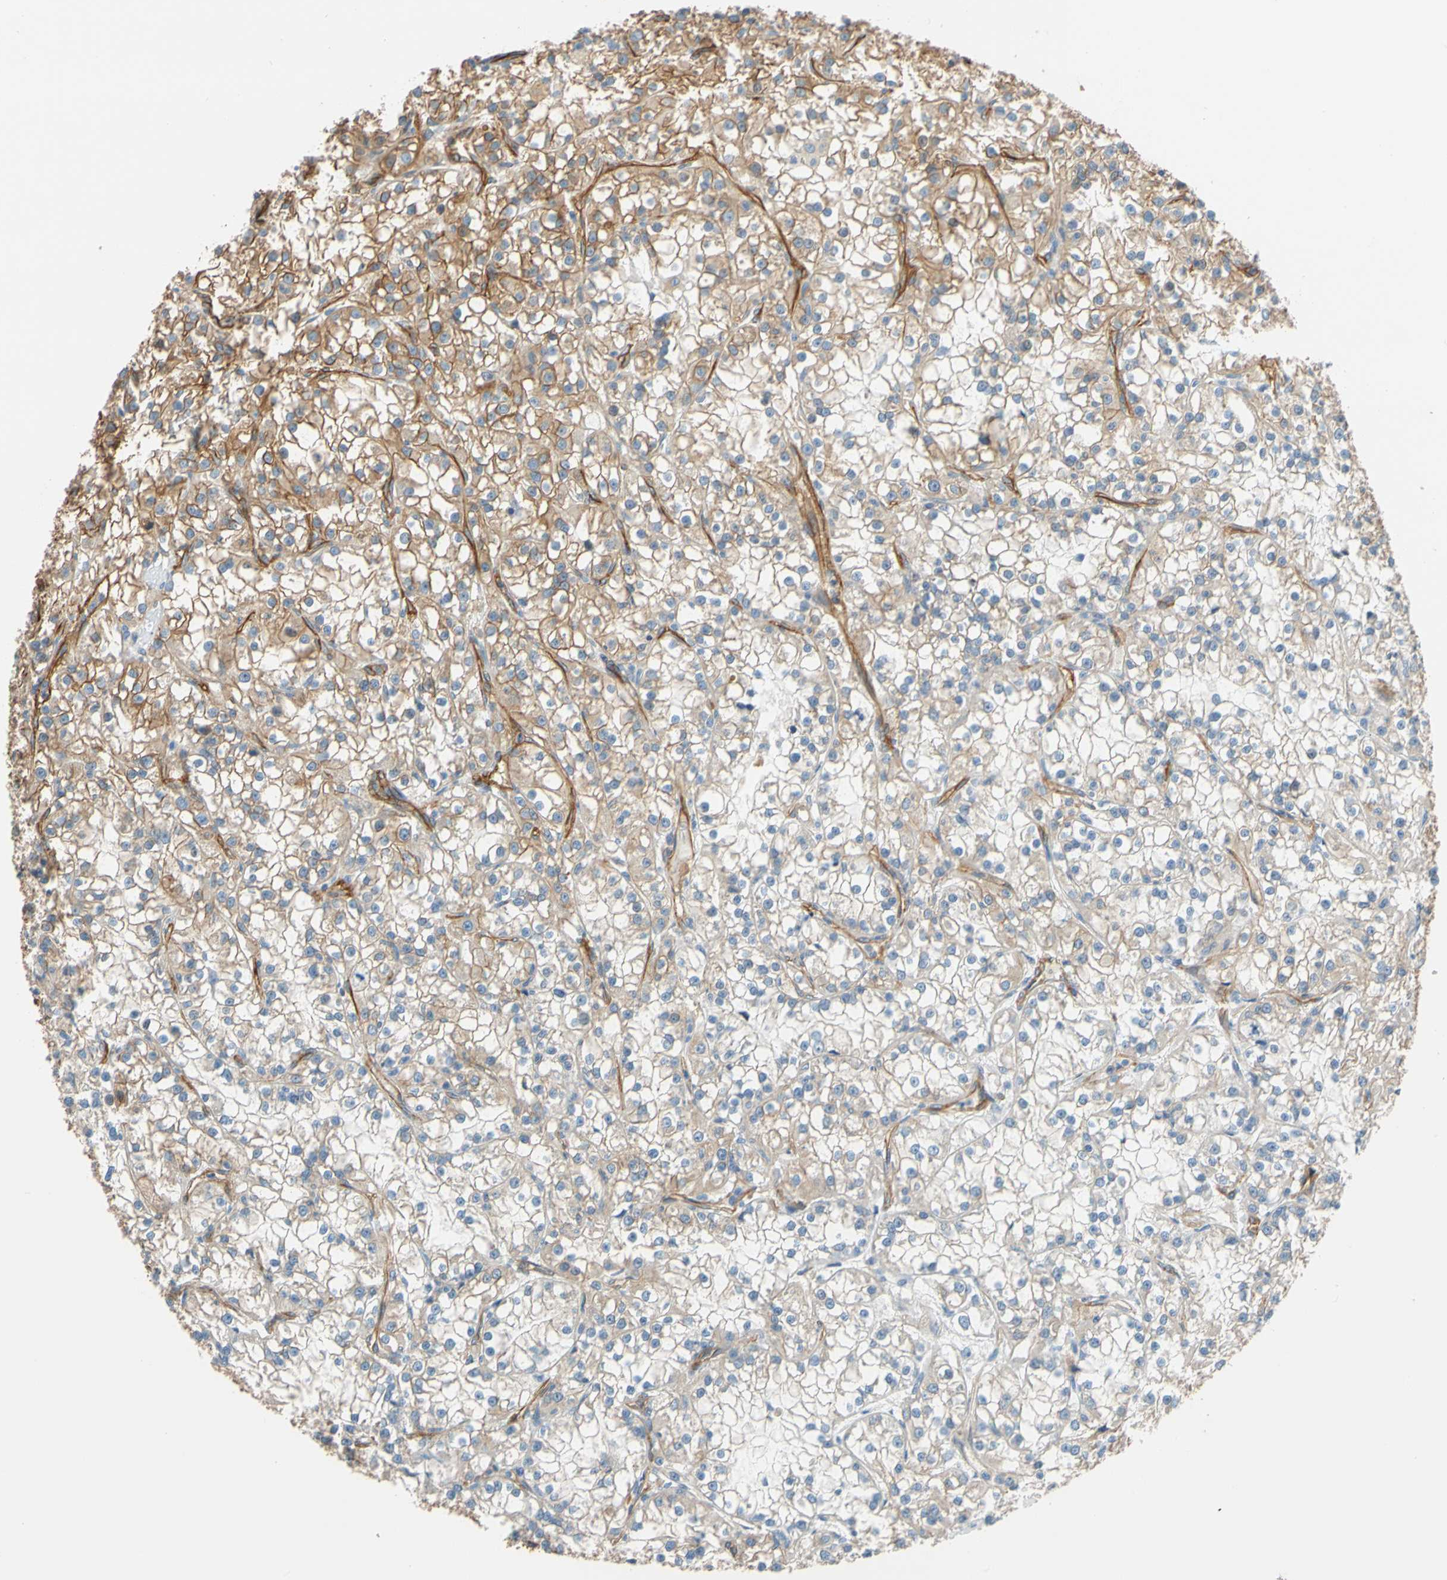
{"staining": {"intensity": "weak", "quantity": "<25%", "location": "cytoplasmic/membranous"}, "tissue": "renal cancer", "cell_type": "Tumor cells", "image_type": "cancer", "snomed": [{"axis": "morphology", "description": "Adenocarcinoma, NOS"}, {"axis": "topography", "description": "Kidney"}], "caption": "Photomicrograph shows no protein expression in tumor cells of renal cancer tissue.", "gene": "SPTAN1", "patient": {"sex": "female", "age": 52}}